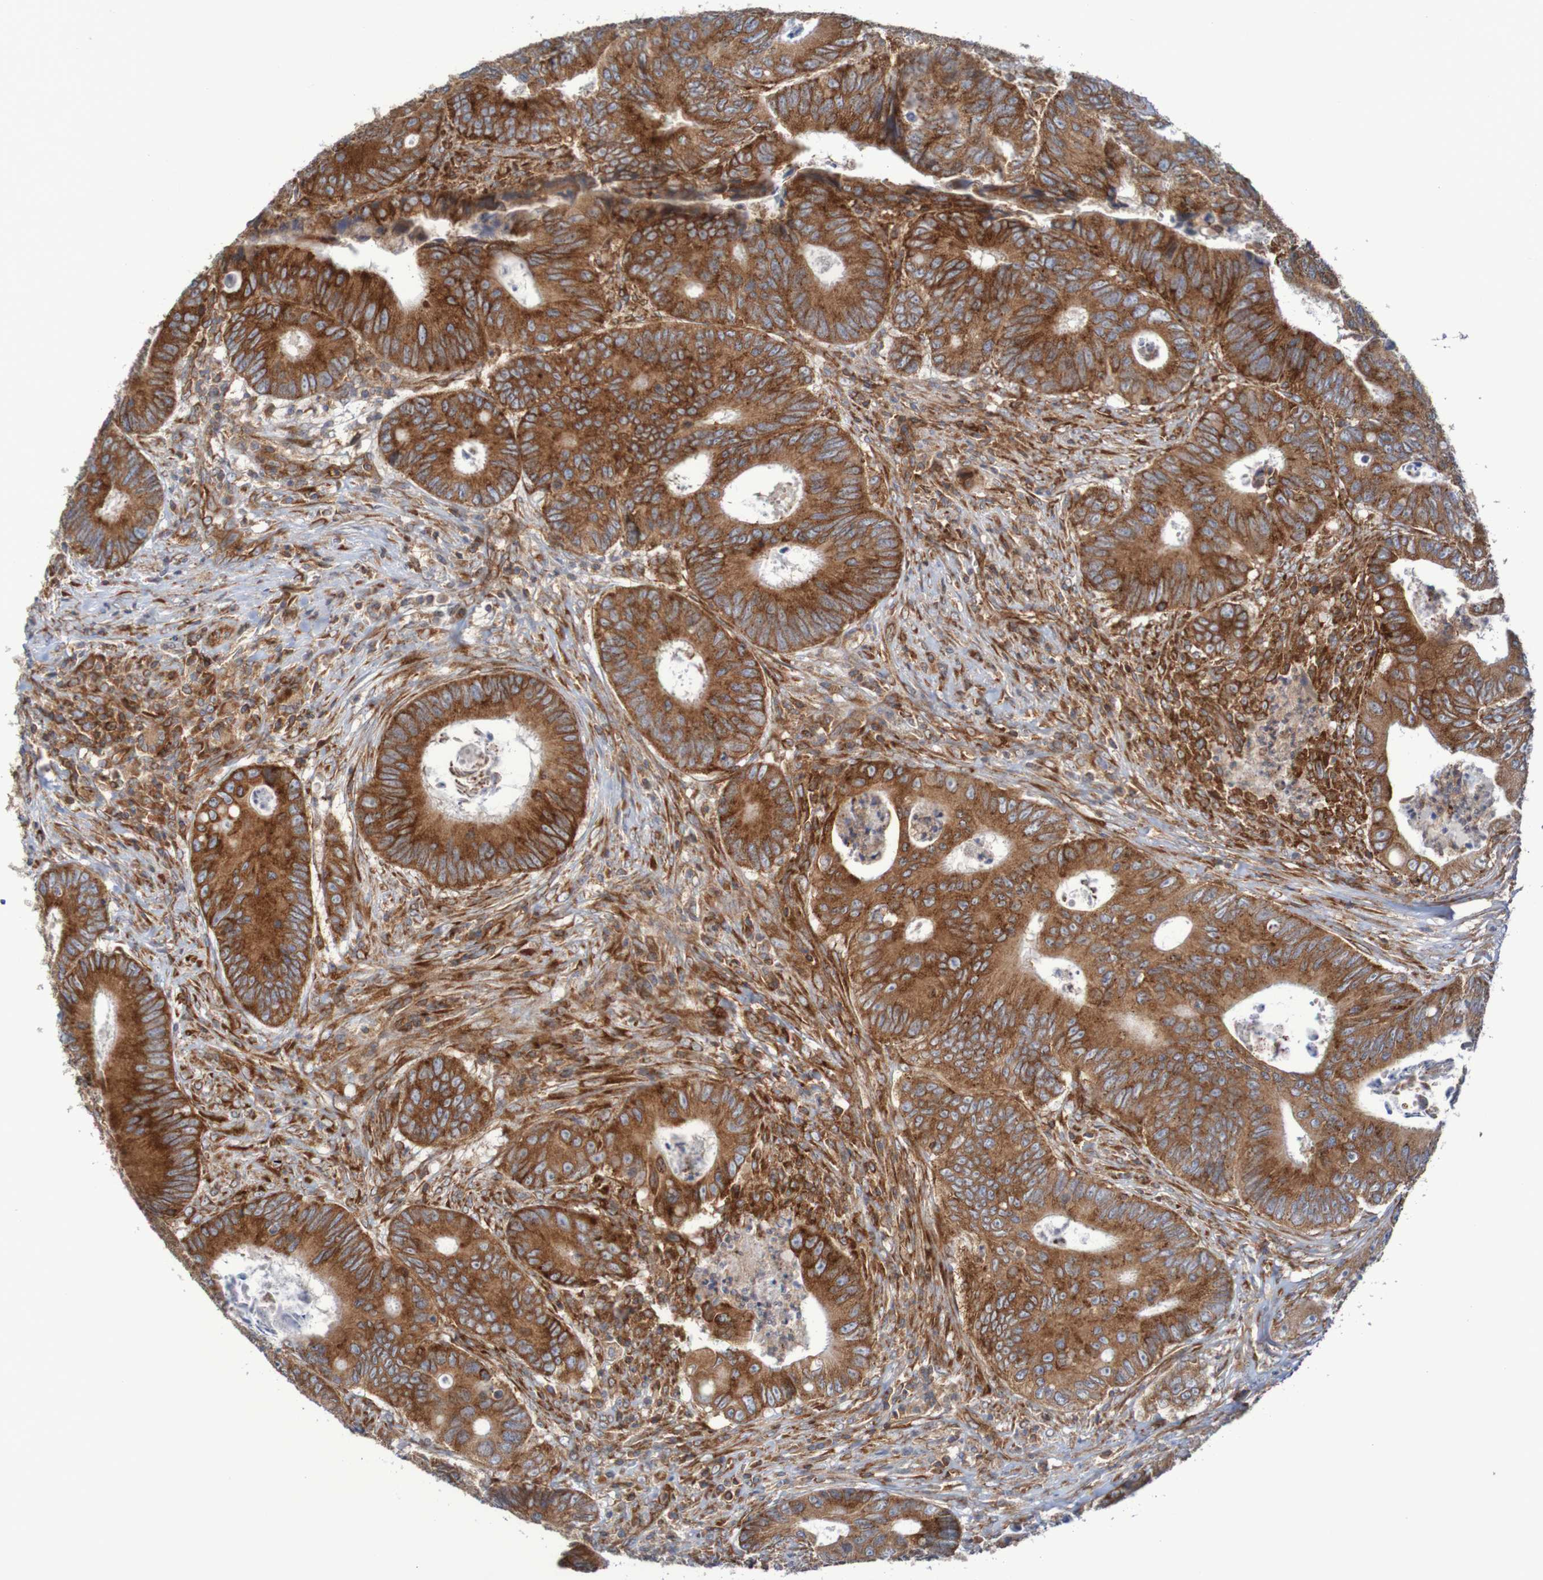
{"staining": {"intensity": "strong", "quantity": ">75%", "location": "cytoplasmic/membranous"}, "tissue": "colorectal cancer", "cell_type": "Tumor cells", "image_type": "cancer", "snomed": [{"axis": "morphology", "description": "Inflammation, NOS"}, {"axis": "morphology", "description": "Adenocarcinoma, NOS"}, {"axis": "topography", "description": "Colon"}], "caption": "The immunohistochemical stain labels strong cytoplasmic/membranous expression in tumor cells of colorectal cancer (adenocarcinoma) tissue. (Stains: DAB (3,3'-diaminobenzidine) in brown, nuclei in blue, Microscopy: brightfield microscopy at high magnification).", "gene": "FXR2", "patient": {"sex": "male", "age": 72}}